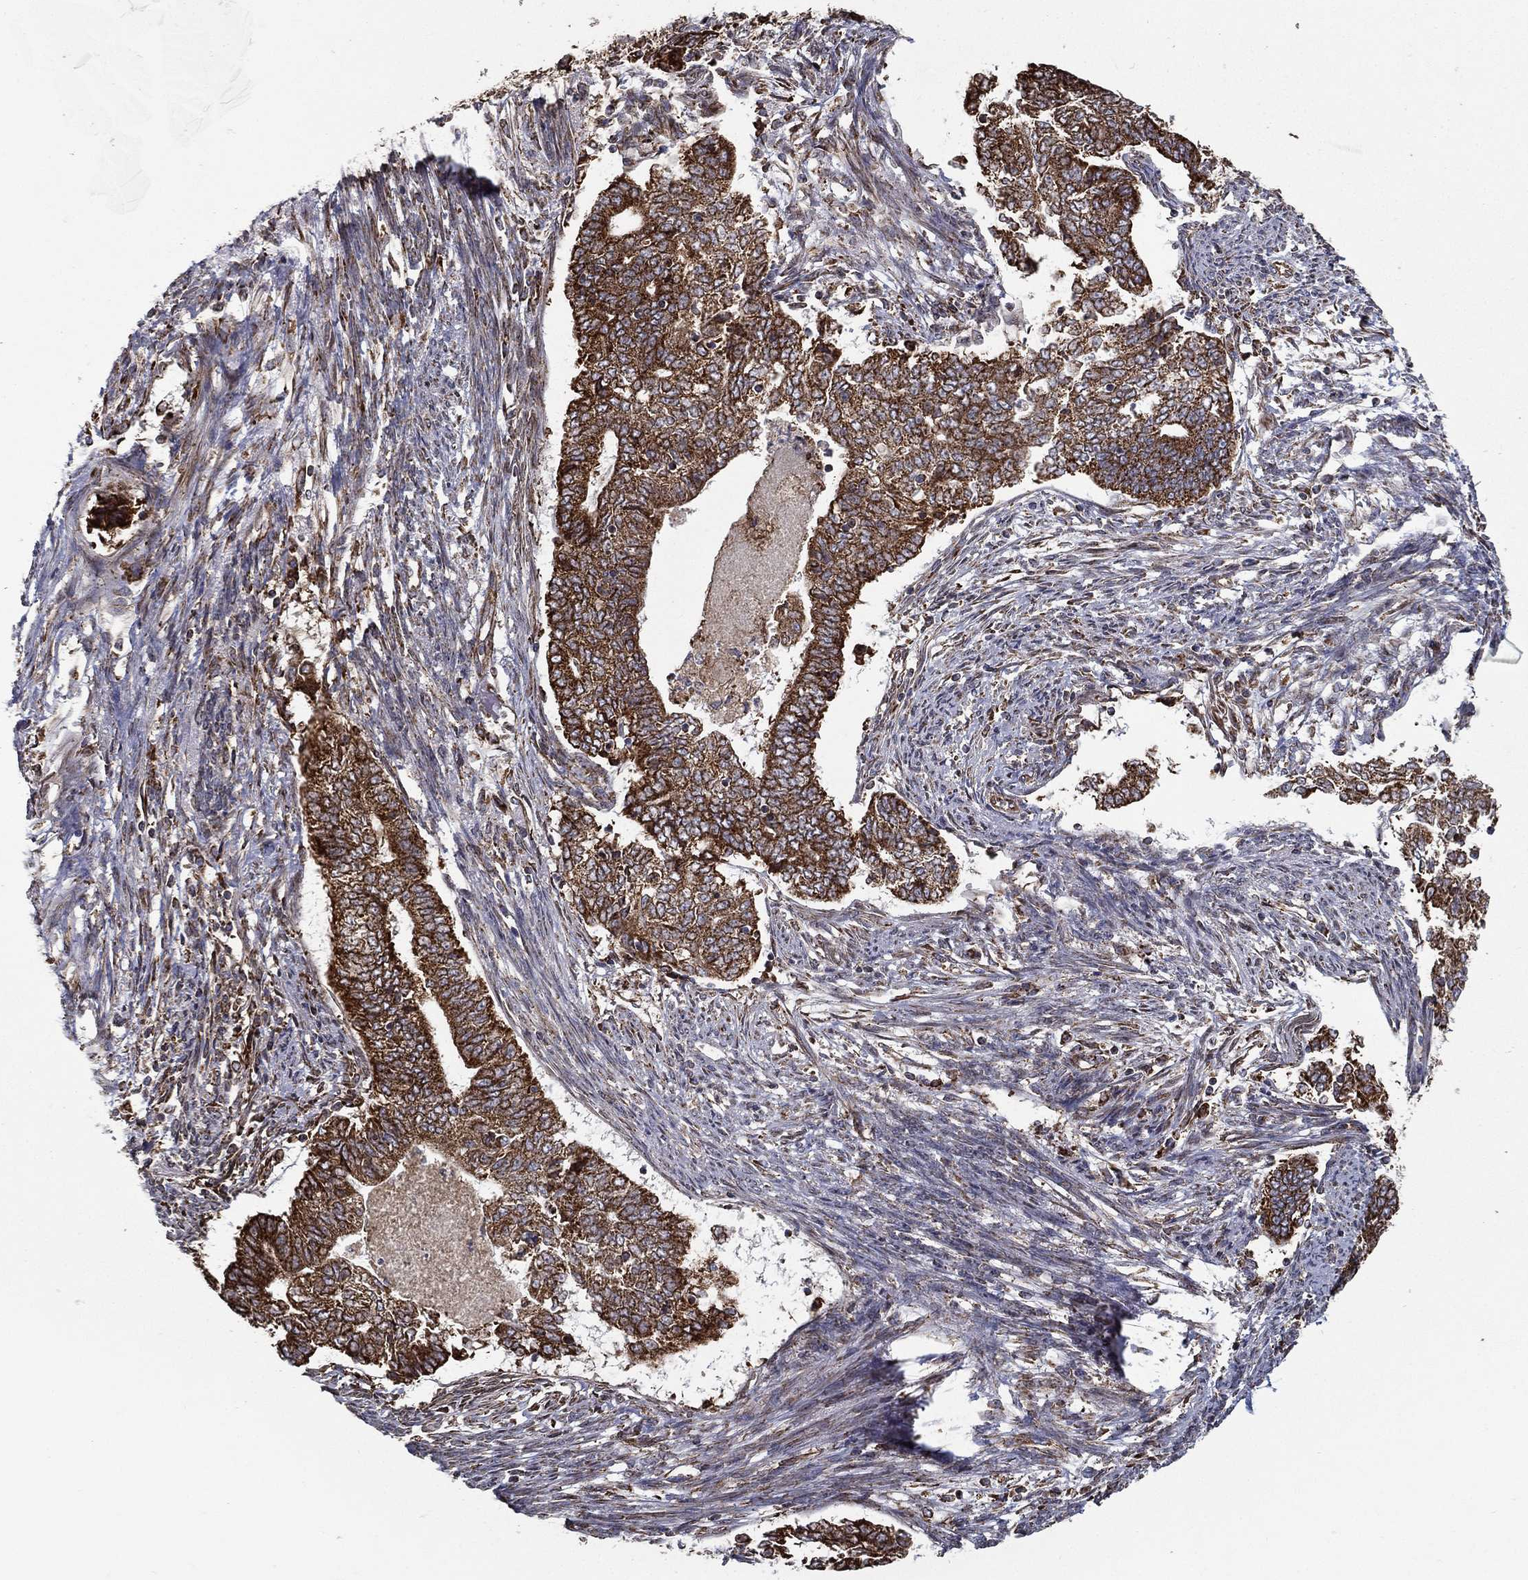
{"staining": {"intensity": "strong", "quantity": ">75%", "location": "cytoplasmic/membranous"}, "tissue": "endometrial cancer", "cell_type": "Tumor cells", "image_type": "cancer", "snomed": [{"axis": "morphology", "description": "Adenocarcinoma, NOS"}, {"axis": "topography", "description": "Endometrium"}], "caption": "A high amount of strong cytoplasmic/membranous staining is present in approximately >75% of tumor cells in adenocarcinoma (endometrial) tissue.", "gene": "MT-CYB", "patient": {"sex": "female", "age": 65}}